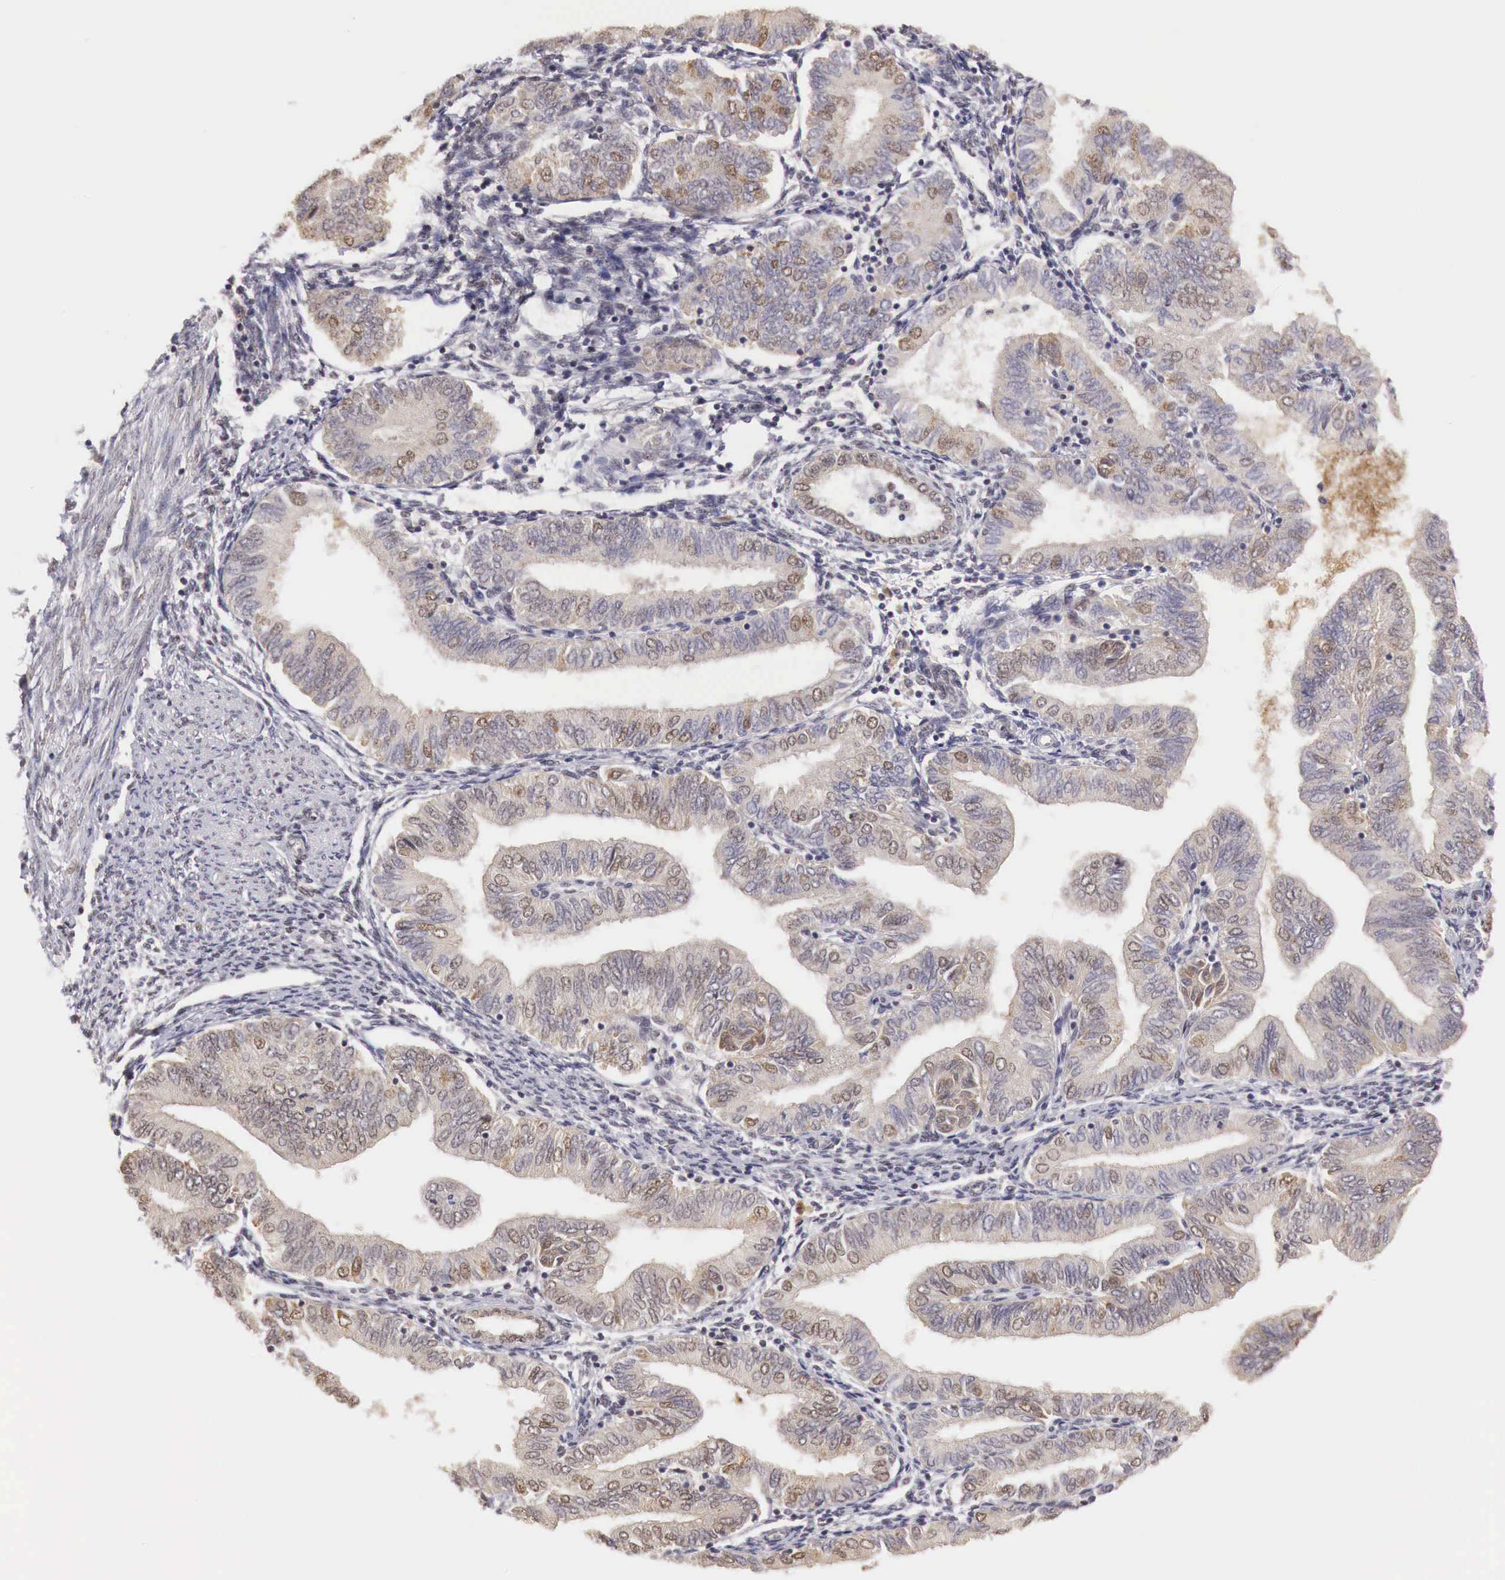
{"staining": {"intensity": "weak", "quantity": ">75%", "location": "cytoplasmic/membranous,nuclear"}, "tissue": "endometrial cancer", "cell_type": "Tumor cells", "image_type": "cancer", "snomed": [{"axis": "morphology", "description": "Adenocarcinoma, NOS"}, {"axis": "topography", "description": "Endometrium"}], "caption": "Protein expression analysis of human adenocarcinoma (endometrial) reveals weak cytoplasmic/membranous and nuclear staining in about >75% of tumor cells.", "gene": "GPKOW", "patient": {"sex": "female", "age": 51}}